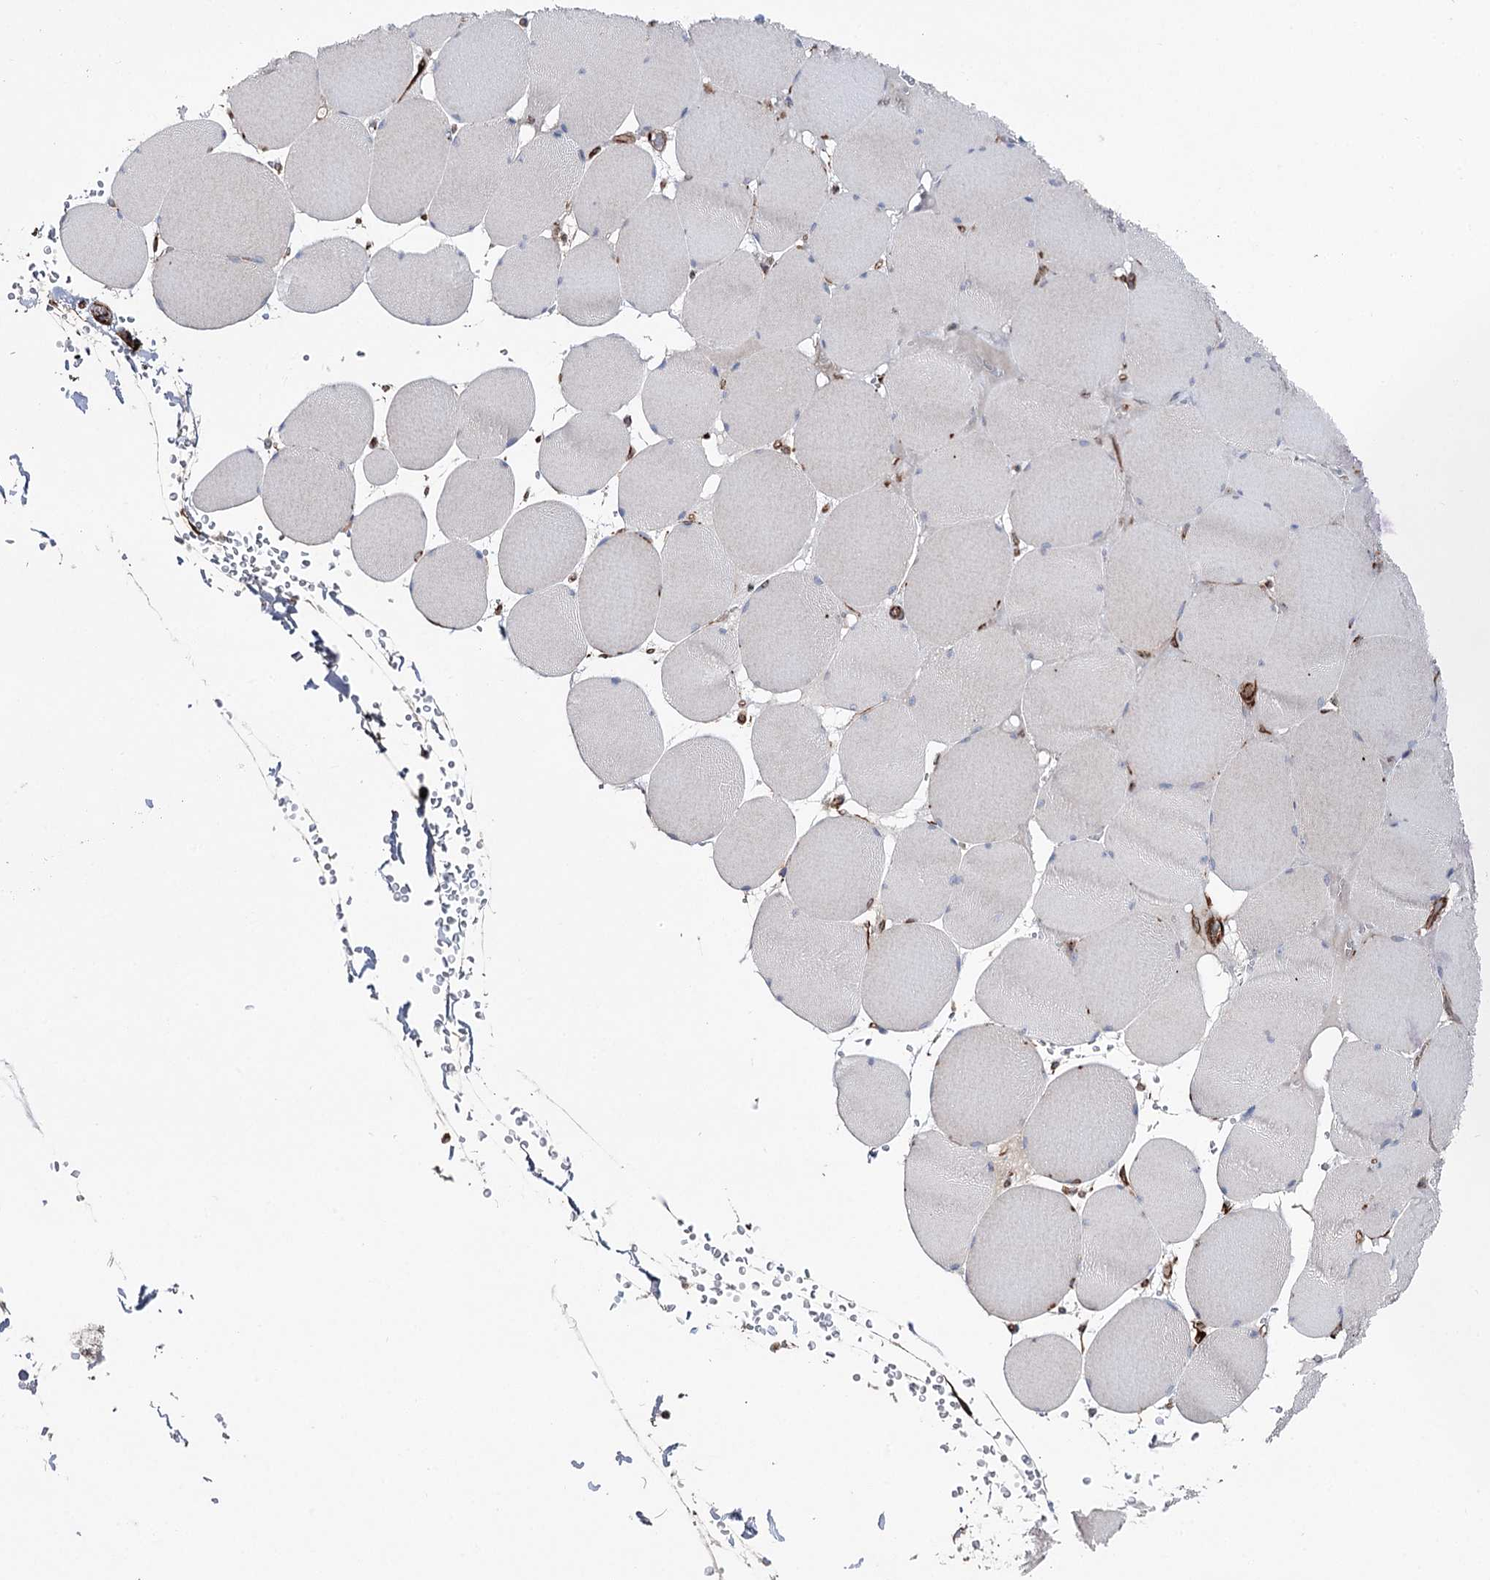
{"staining": {"intensity": "negative", "quantity": "none", "location": "none"}, "tissue": "skeletal muscle", "cell_type": "Myocytes", "image_type": "normal", "snomed": [{"axis": "morphology", "description": "Normal tissue, NOS"}, {"axis": "topography", "description": "Skeletal muscle"}, {"axis": "topography", "description": "Head-Neck"}], "caption": "The image displays no staining of myocytes in normal skeletal muscle. The staining was performed using DAB to visualize the protein expression in brown, while the nuclei were stained in blue with hematoxylin (Magnification: 20x).", "gene": "MIB1", "patient": {"sex": "male", "age": 66}}